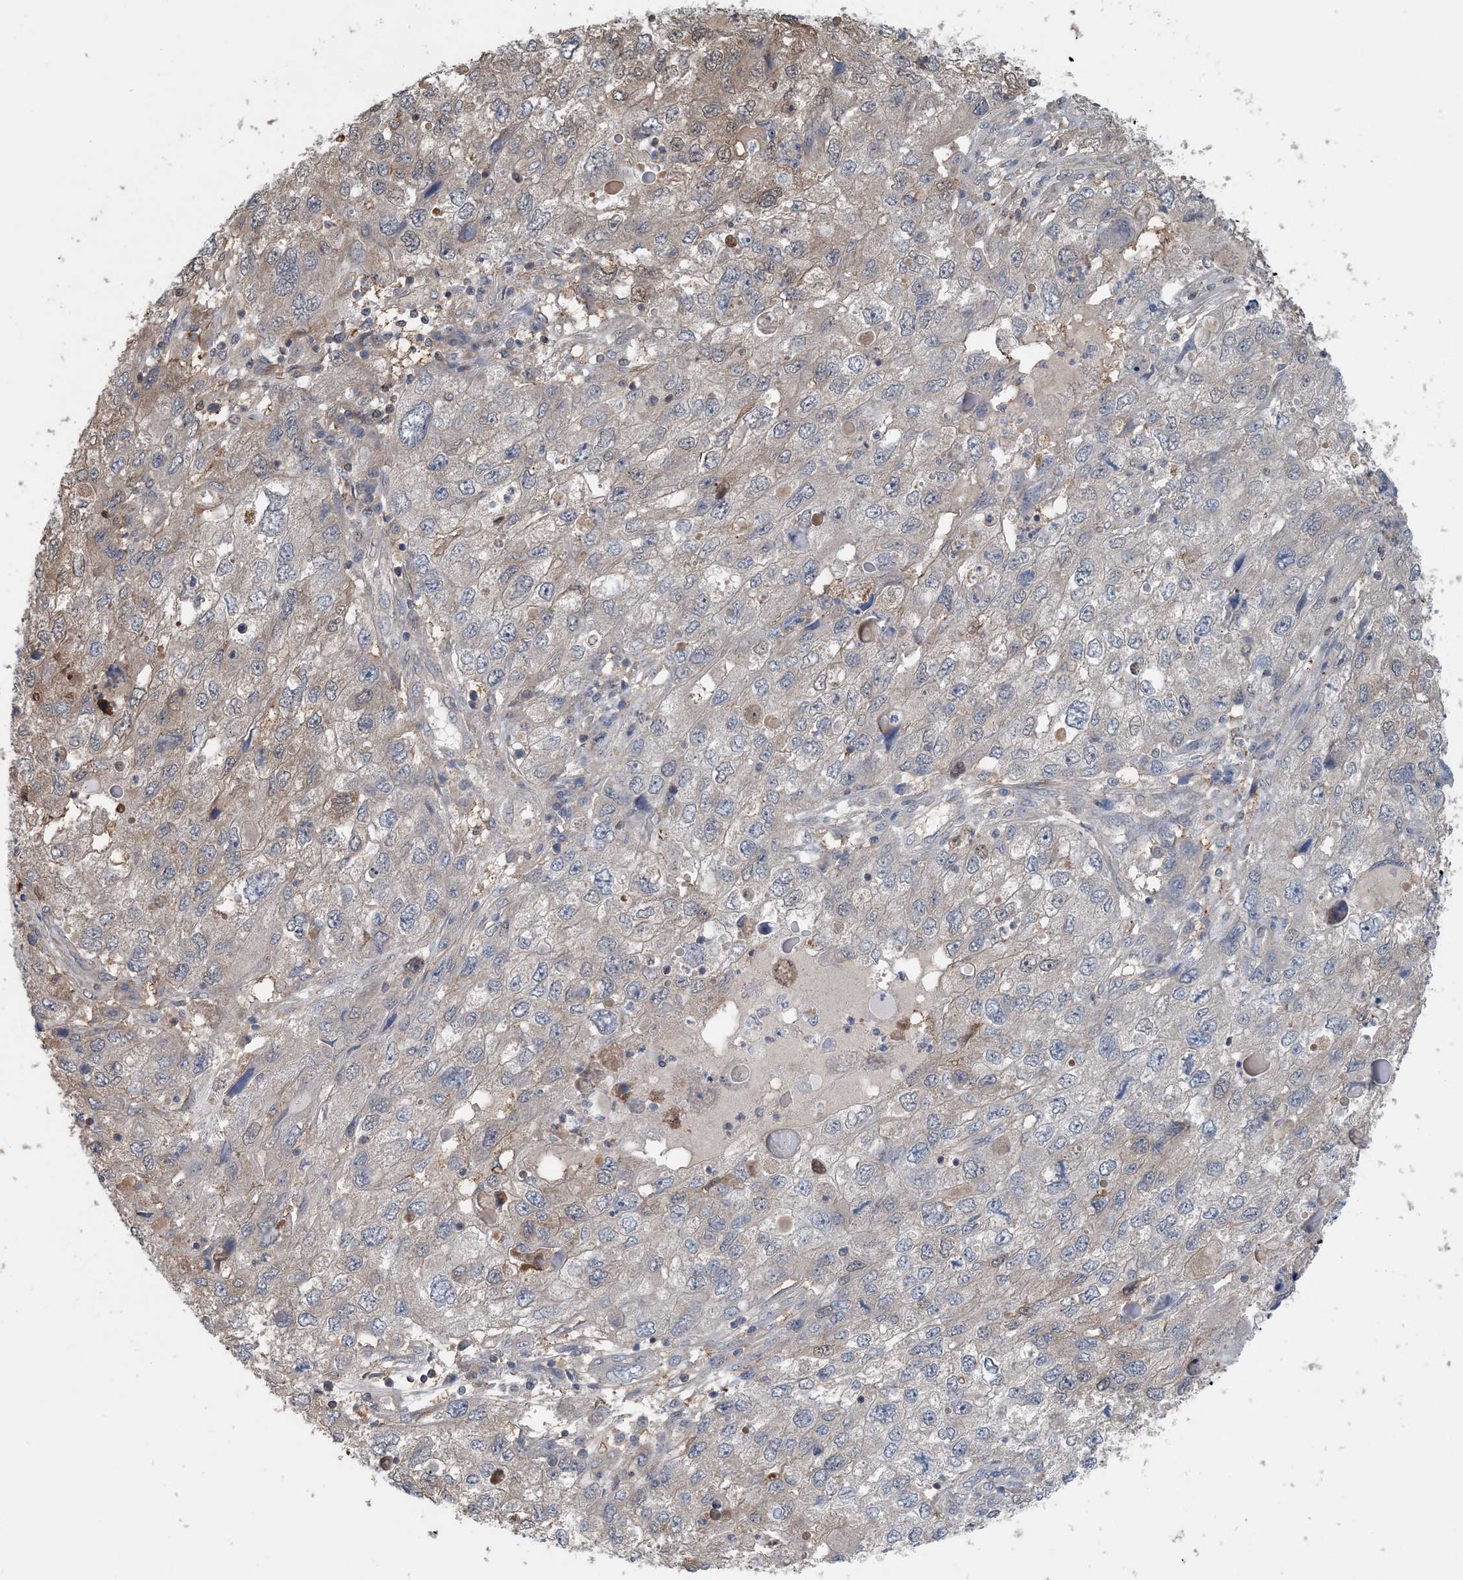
{"staining": {"intensity": "negative", "quantity": "none", "location": "none"}, "tissue": "endometrial cancer", "cell_type": "Tumor cells", "image_type": "cancer", "snomed": [{"axis": "morphology", "description": "Adenocarcinoma, NOS"}, {"axis": "topography", "description": "Endometrium"}], "caption": "Immunohistochemistry (IHC) photomicrograph of neoplastic tissue: human adenocarcinoma (endometrial) stained with DAB exhibits no significant protein staining in tumor cells.", "gene": "HIKESHI", "patient": {"sex": "female", "age": 49}}